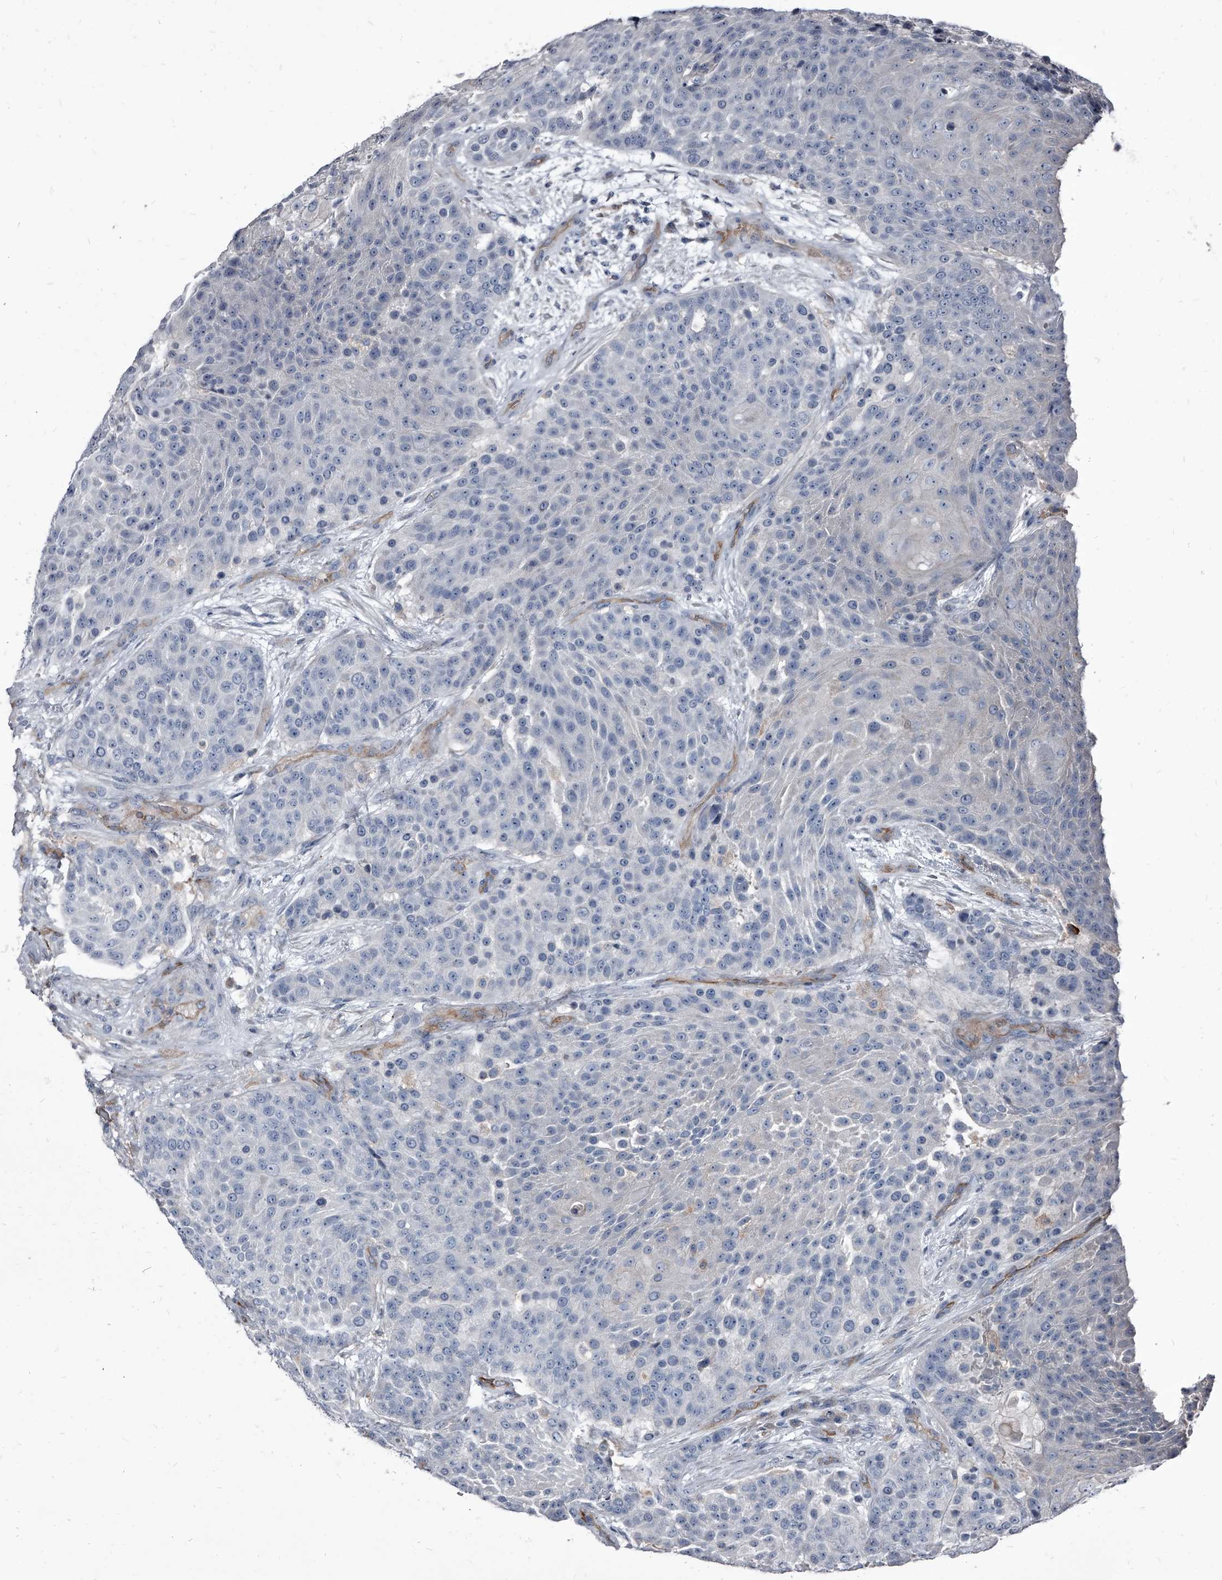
{"staining": {"intensity": "negative", "quantity": "none", "location": "none"}, "tissue": "urothelial cancer", "cell_type": "Tumor cells", "image_type": "cancer", "snomed": [{"axis": "morphology", "description": "Urothelial carcinoma, High grade"}, {"axis": "topography", "description": "Urinary bladder"}], "caption": "IHC photomicrograph of neoplastic tissue: human urothelial cancer stained with DAB (3,3'-diaminobenzidine) displays no significant protein staining in tumor cells. The staining is performed using DAB brown chromogen with nuclei counter-stained in using hematoxylin.", "gene": "PGLYRP3", "patient": {"sex": "female", "age": 63}}